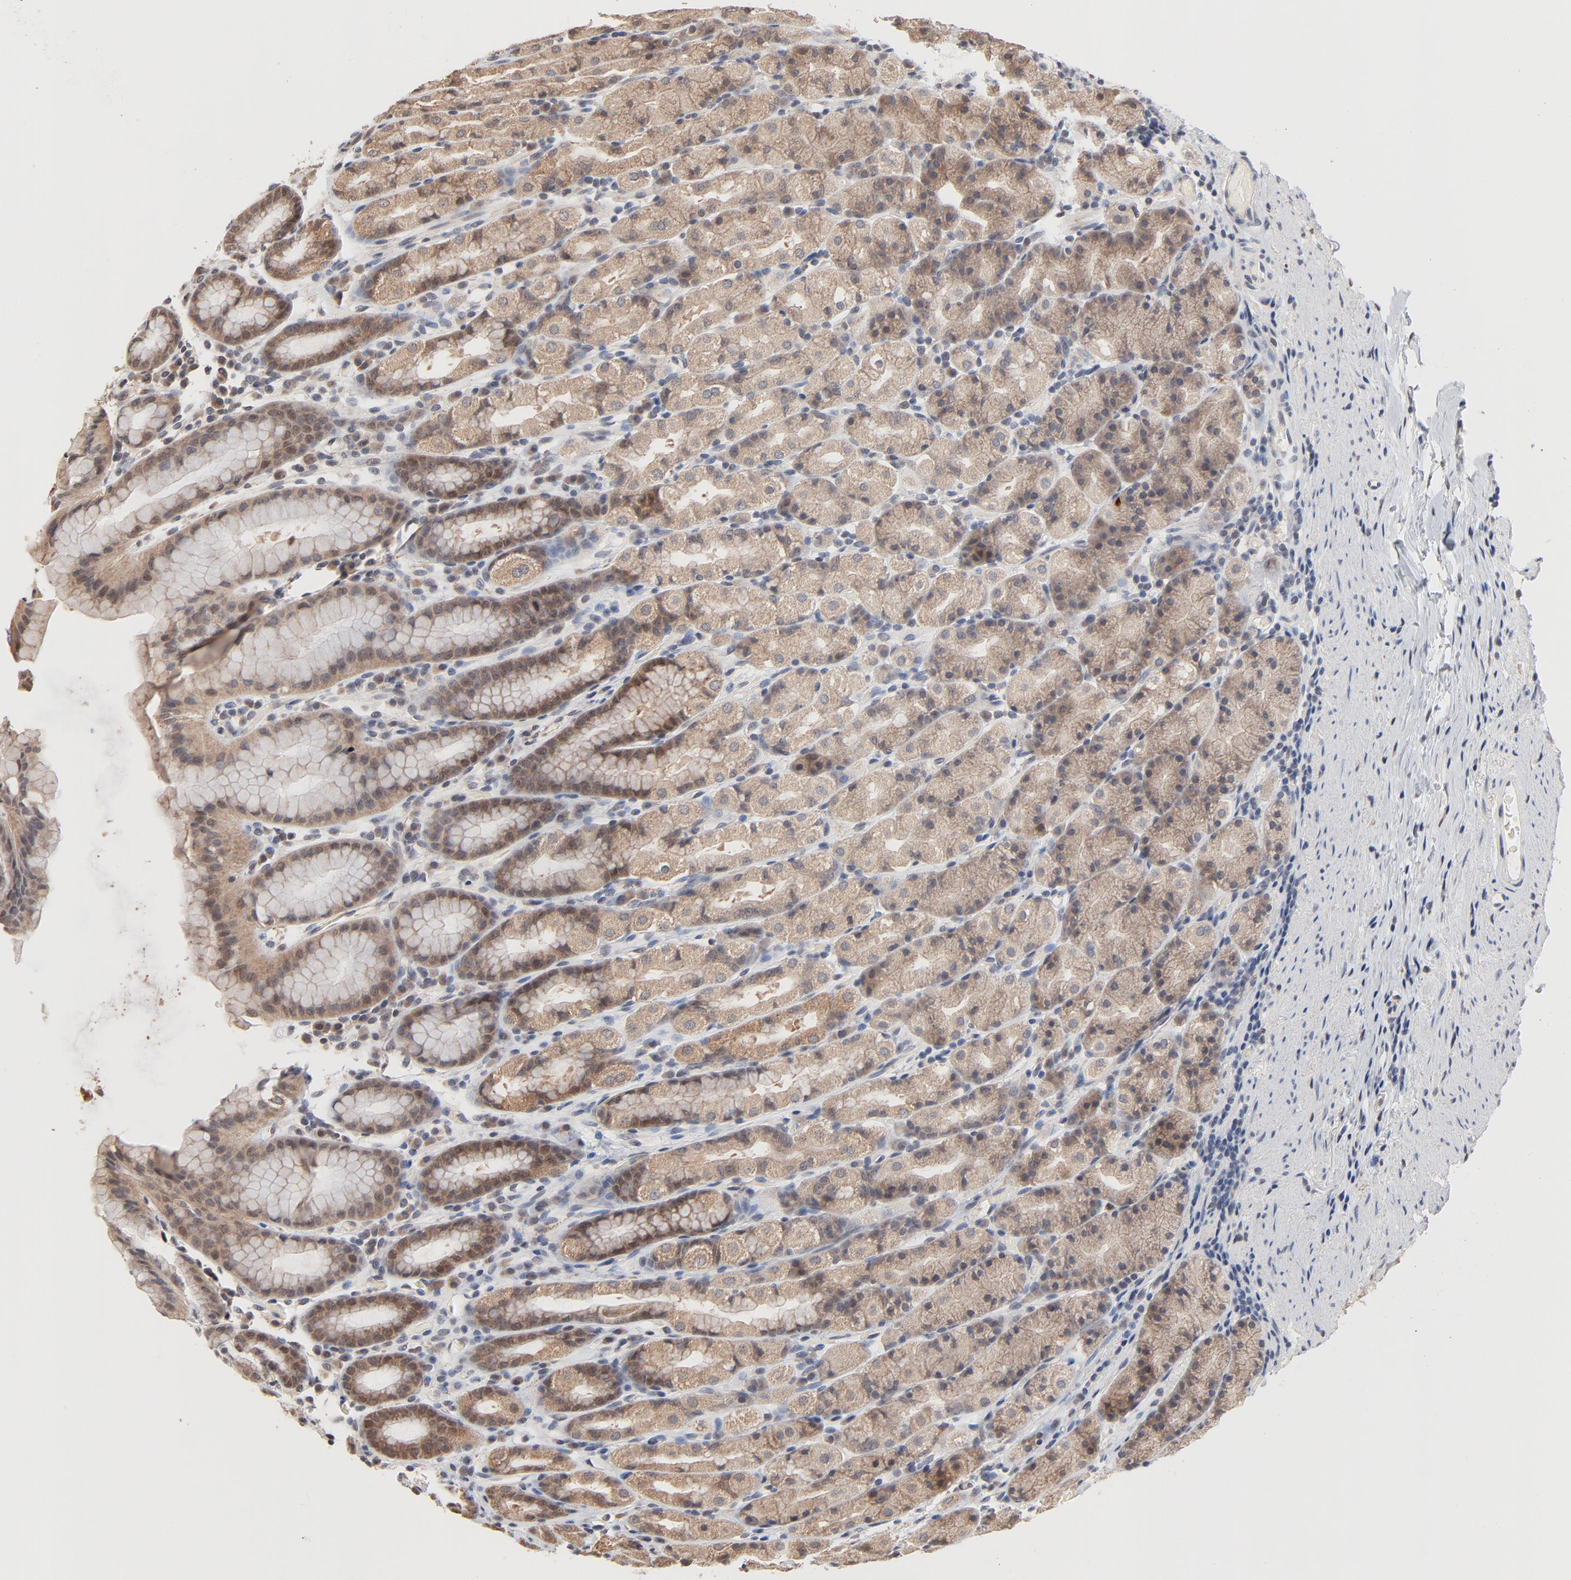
{"staining": {"intensity": "moderate", "quantity": ">75%", "location": "cytoplasmic/membranous"}, "tissue": "stomach", "cell_type": "Glandular cells", "image_type": "normal", "snomed": [{"axis": "morphology", "description": "Normal tissue, NOS"}, {"axis": "topography", "description": "Stomach, upper"}], "caption": "Glandular cells reveal medium levels of moderate cytoplasmic/membranous staining in approximately >75% of cells in benign stomach.", "gene": "MSL2", "patient": {"sex": "male", "age": 68}}